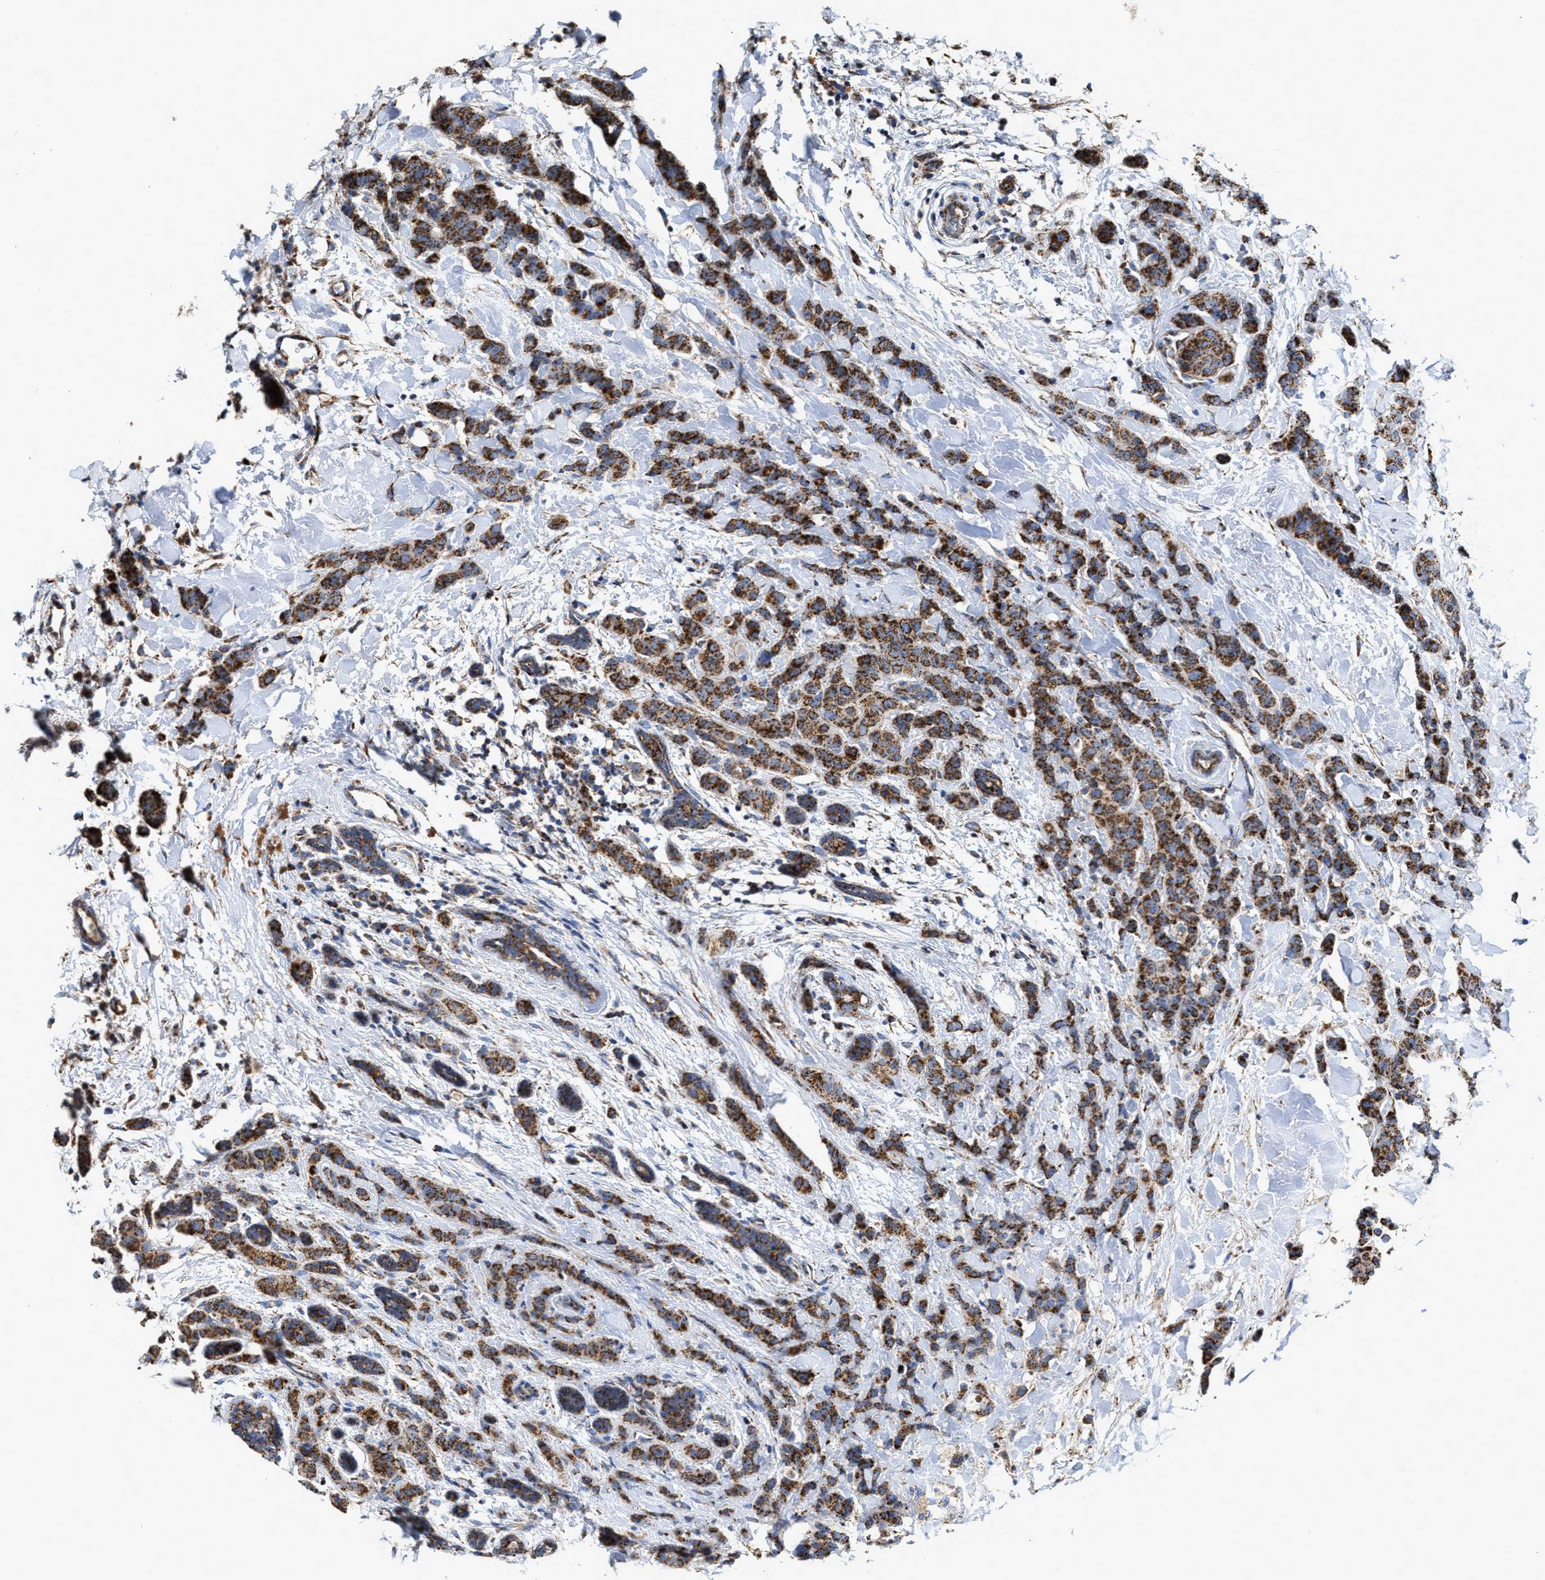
{"staining": {"intensity": "strong", "quantity": ">75%", "location": "cytoplasmic/membranous"}, "tissue": "breast cancer", "cell_type": "Tumor cells", "image_type": "cancer", "snomed": [{"axis": "morphology", "description": "Normal tissue, NOS"}, {"axis": "morphology", "description": "Duct carcinoma"}, {"axis": "topography", "description": "Breast"}], "caption": "Tumor cells reveal high levels of strong cytoplasmic/membranous expression in about >75% of cells in human intraductal carcinoma (breast).", "gene": "MECR", "patient": {"sex": "female", "age": 40}}